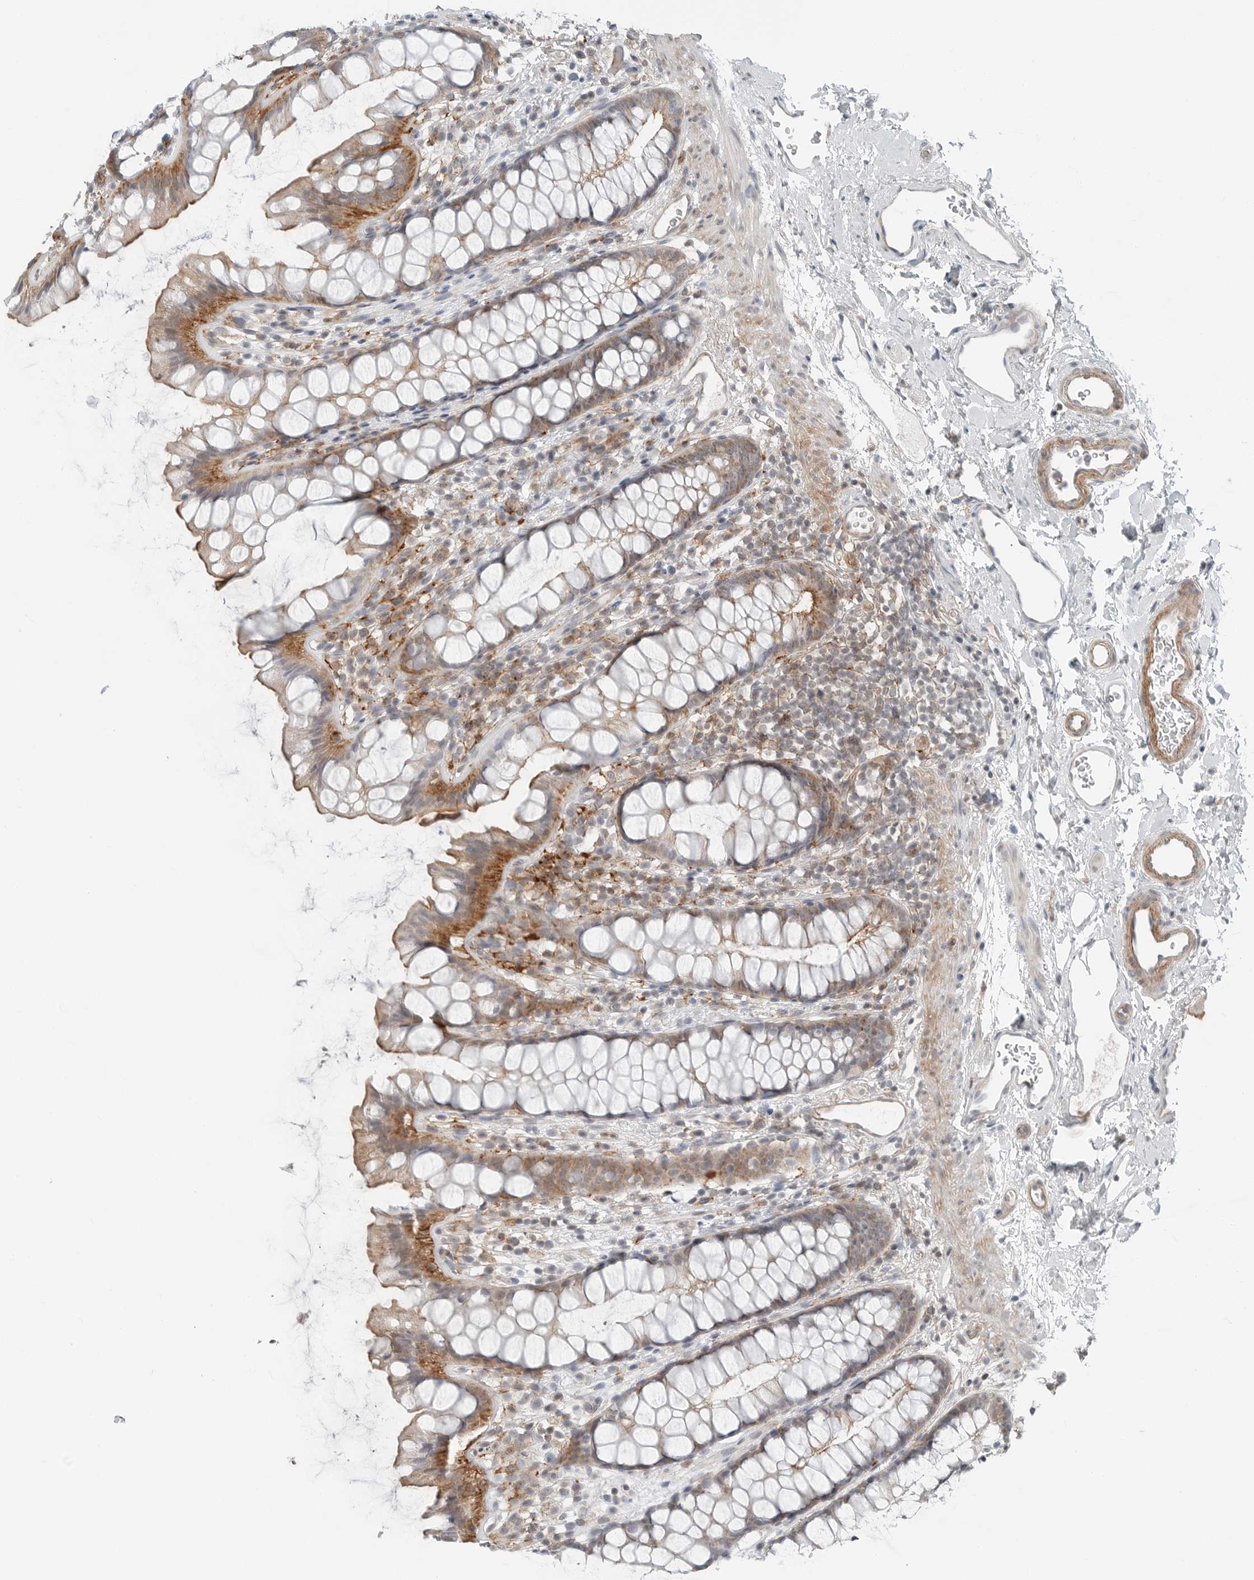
{"staining": {"intensity": "moderate", "quantity": ">75%", "location": "cytoplasmic/membranous"}, "tissue": "rectum", "cell_type": "Glandular cells", "image_type": "normal", "snomed": [{"axis": "morphology", "description": "Normal tissue, NOS"}, {"axis": "topography", "description": "Rectum"}], "caption": "Normal rectum was stained to show a protein in brown. There is medium levels of moderate cytoplasmic/membranous staining in approximately >75% of glandular cells.", "gene": "LEFTY2", "patient": {"sex": "female", "age": 65}}